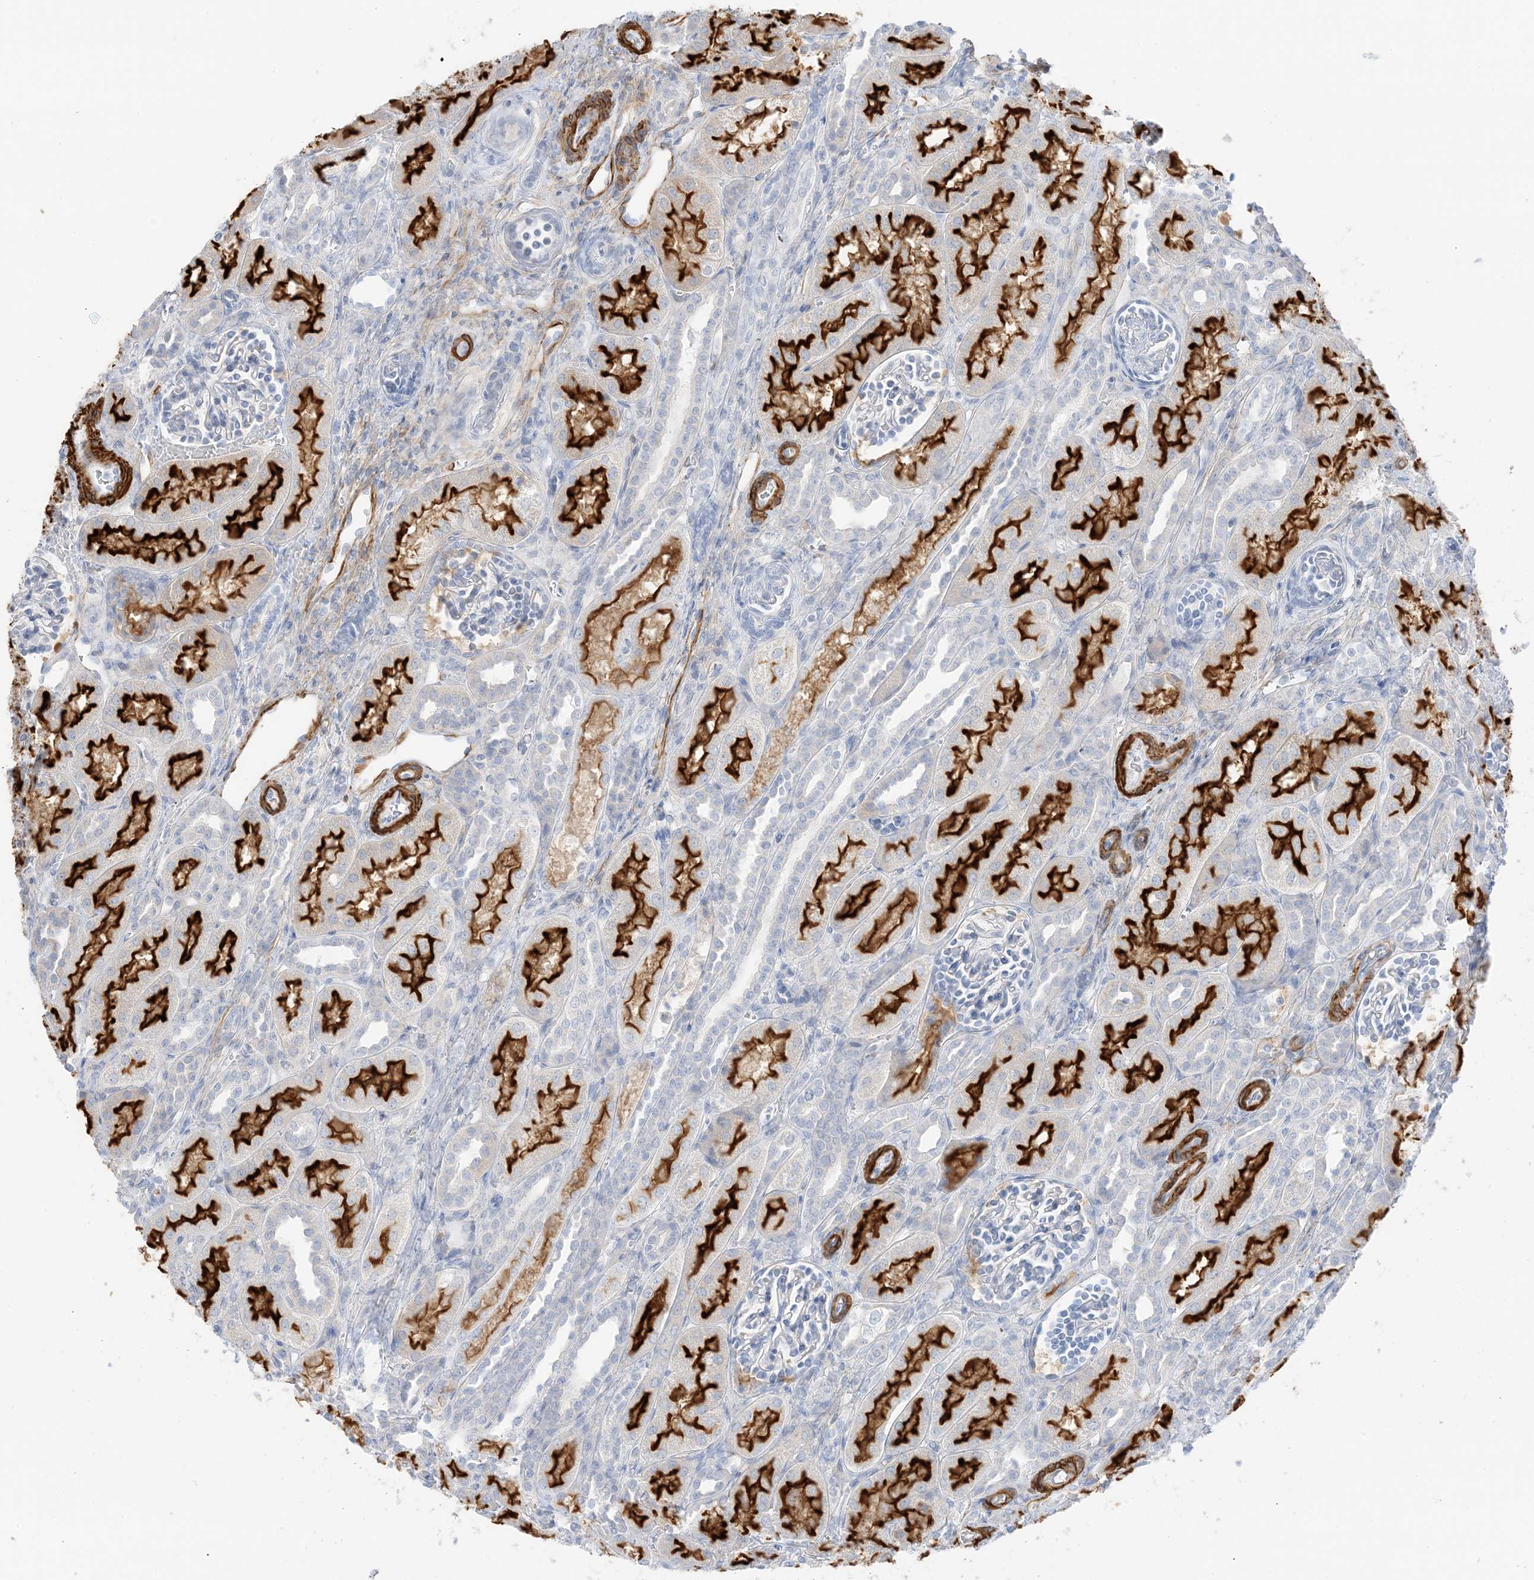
{"staining": {"intensity": "negative", "quantity": "none", "location": "none"}, "tissue": "kidney", "cell_type": "Cells in glomeruli", "image_type": "normal", "snomed": [{"axis": "morphology", "description": "Normal tissue, NOS"}, {"axis": "morphology", "description": "Neoplasm, malignant, NOS"}, {"axis": "topography", "description": "Kidney"}], "caption": "Immunohistochemistry image of normal kidney stained for a protein (brown), which demonstrates no staining in cells in glomeruli. The staining was performed using DAB (3,3'-diaminobenzidine) to visualize the protein expression in brown, while the nuclei were stained in blue with hematoxylin (Magnification: 20x).", "gene": "SLC22A13", "patient": {"sex": "female", "age": 1}}